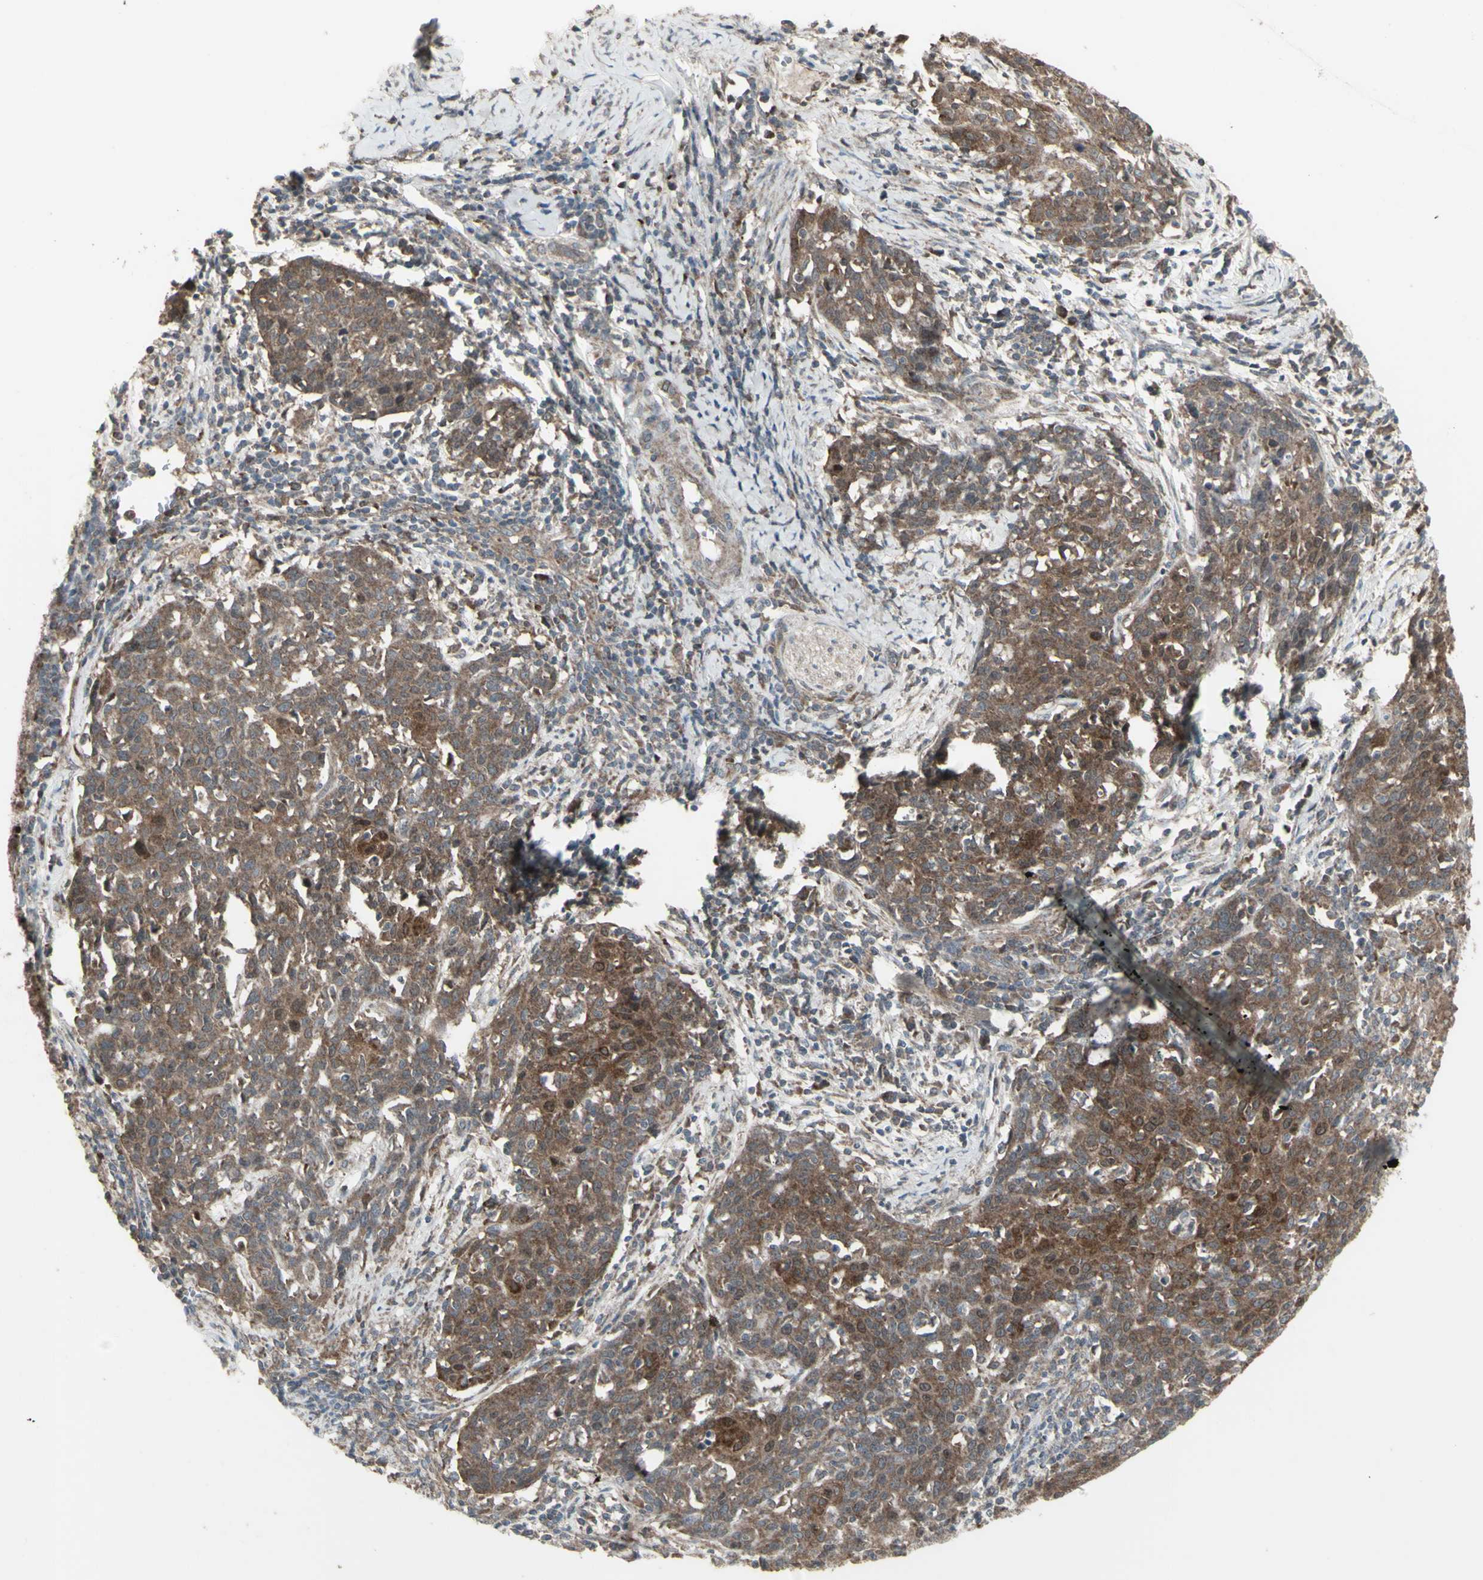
{"staining": {"intensity": "strong", "quantity": ">75%", "location": "cytoplasmic/membranous"}, "tissue": "cervical cancer", "cell_type": "Tumor cells", "image_type": "cancer", "snomed": [{"axis": "morphology", "description": "Squamous cell carcinoma, NOS"}, {"axis": "topography", "description": "Cervix"}], "caption": "Cervical cancer (squamous cell carcinoma) was stained to show a protein in brown. There is high levels of strong cytoplasmic/membranous expression in about >75% of tumor cells.", "gene": "RNASEL", "patient": {"sex": "female", "age": 38}}